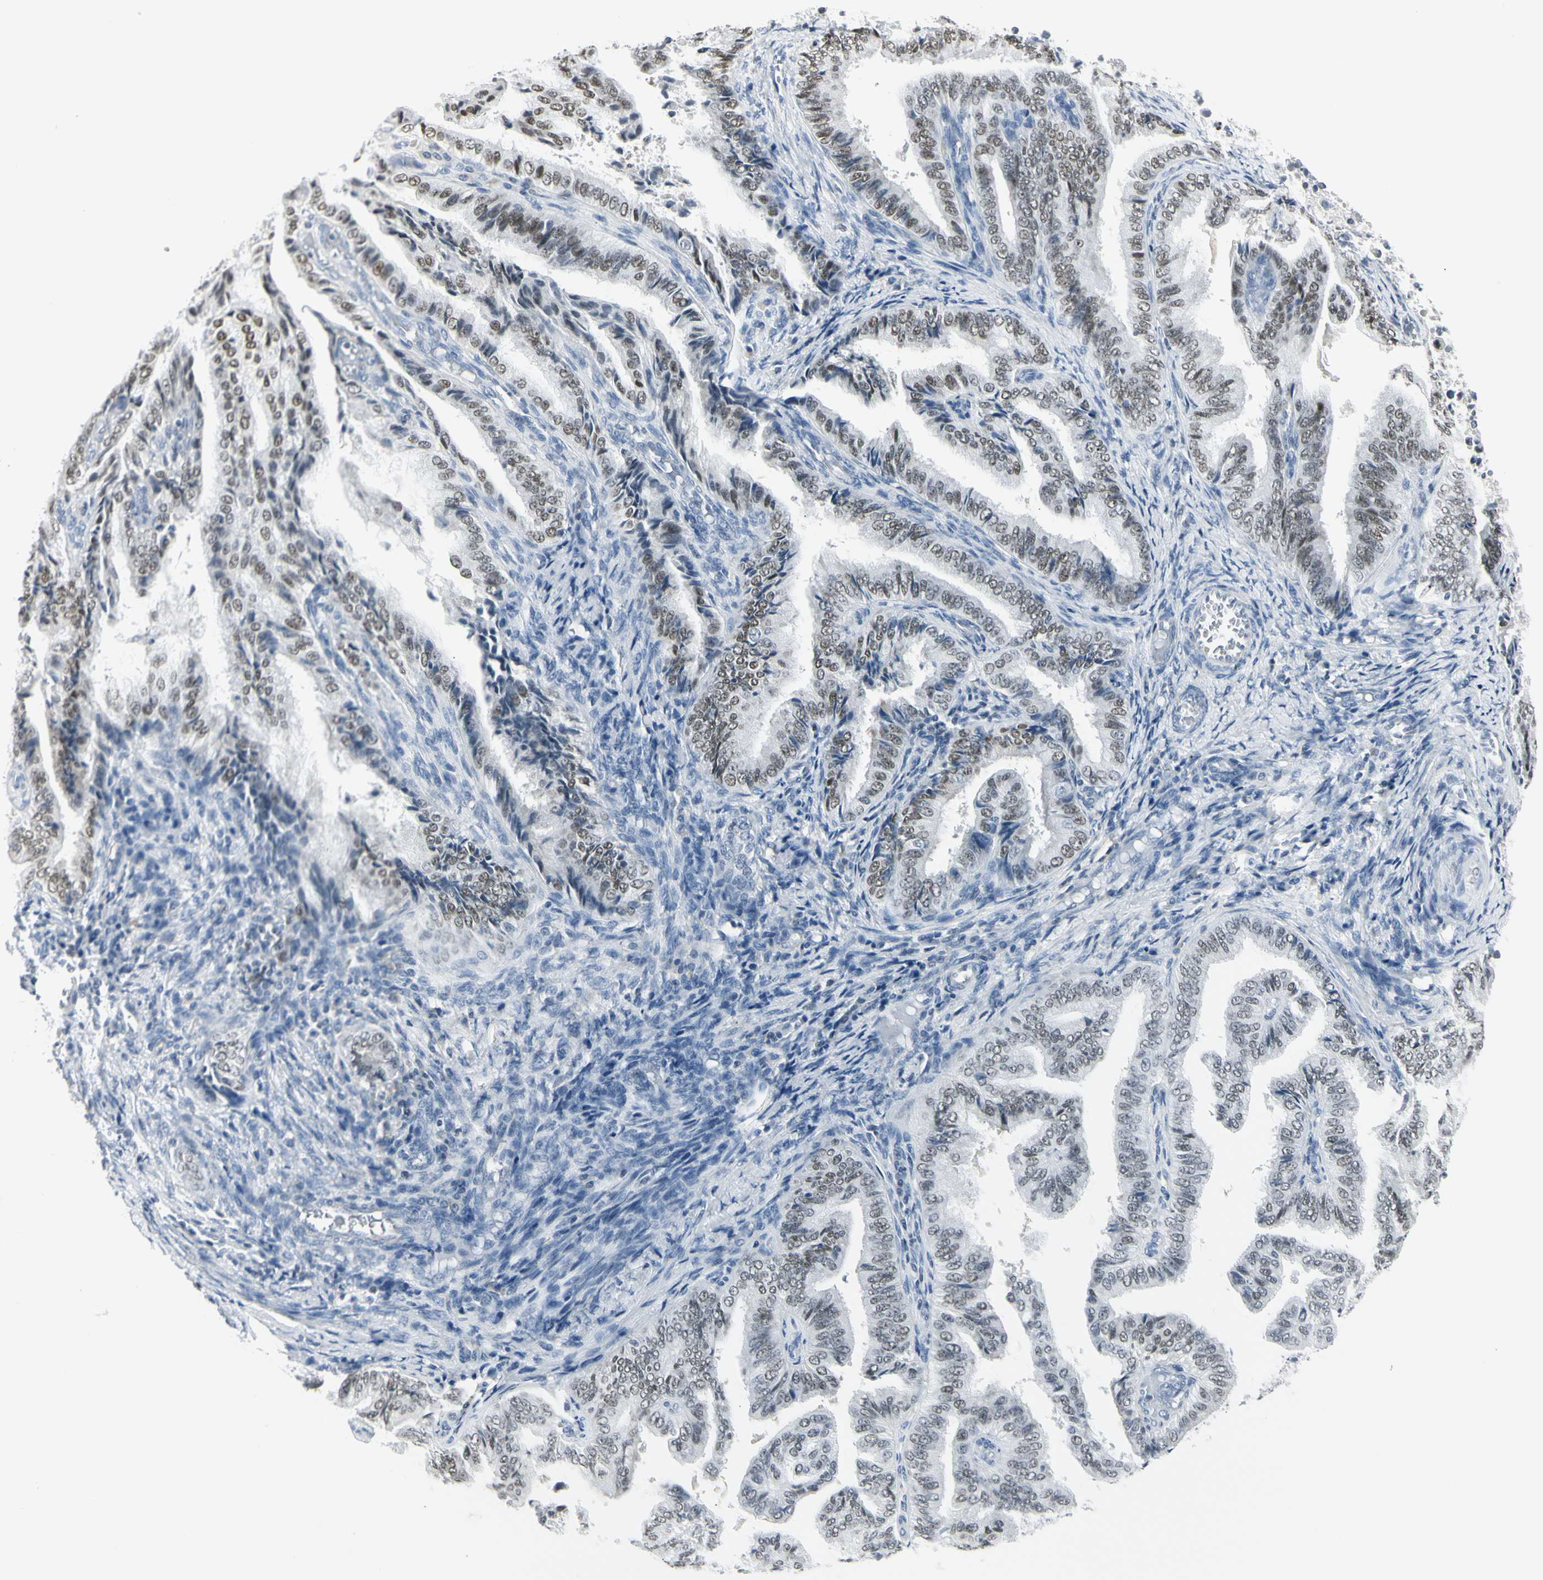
{"staining": {"intensity": "moderate", "quantity": ">75%", "location": "nuclear"}, "tissue": "endometrial cancer", "cell_type": "Tumor cells", "image_type": "cancer", "snomed": [{"axis": "morphology", "description": "Adenocarcinoma, NOS"}, {"axis": "topography", "description": "Endometrium"}], "caption": "Immunohistochemistry histopathology image of endometrial cancer stained for a protein (brown), which reveals medium levels of moderate nuclear expression in about >75% of tumor cells.", "gene": "ZBTB7B", "patient": {"sex": "female", "age": 58}}